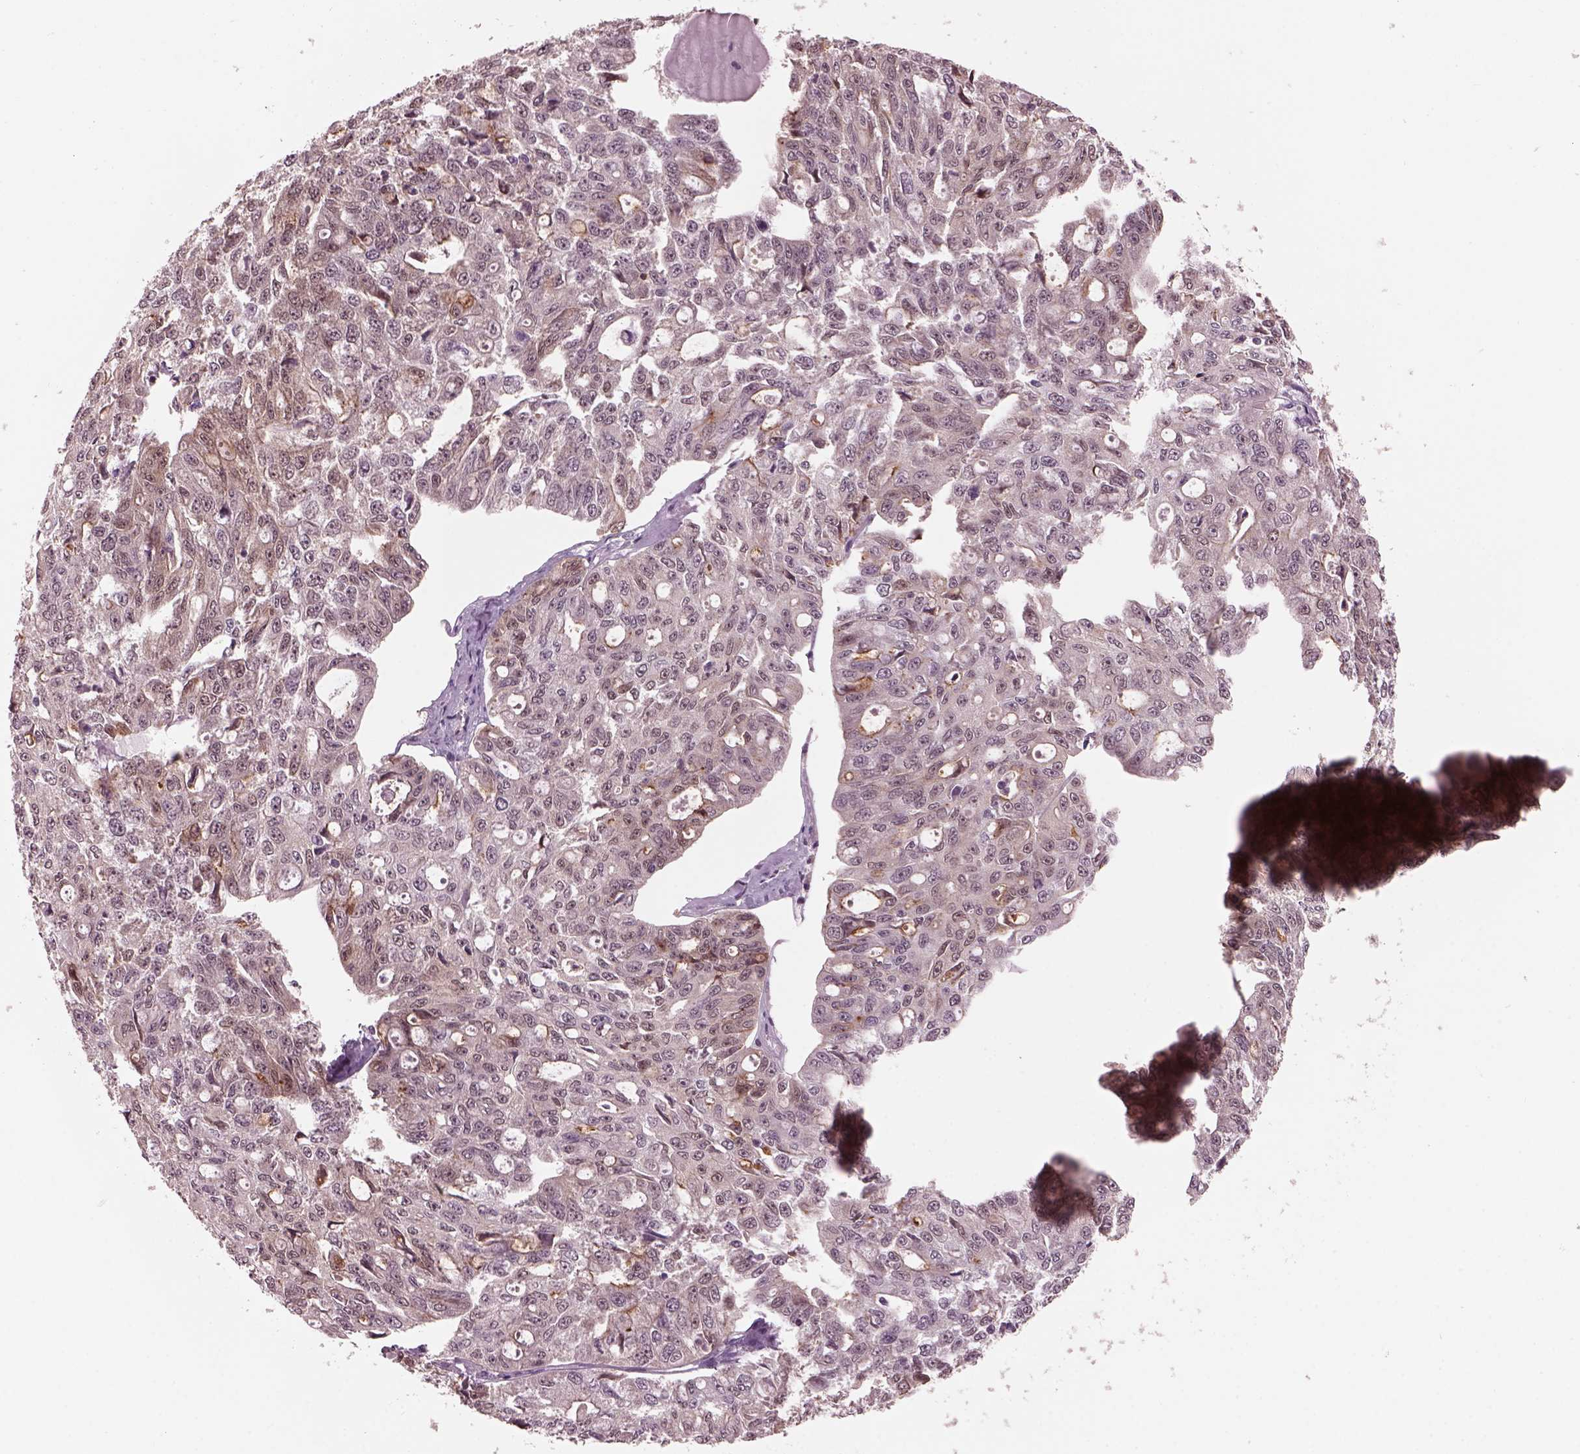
{"staining": {"intensity": "moderate", "quantity": "<25%", "location": "cytoplasmic/membranous"}, "tissue": "ovarian cancer", "cell_type": "Tumor cells", "image_type": "cancer", "snomed": [{"axis": "morphology", "description": "Carcinoma, endometroid"}, {"axis": "topography", "description": "Ovary"}], "caption": "Immunohistochemical staining of human ovarian cancer displays moderate cytoplasmic/membranous protein staining in approximately <25% of tumor cells.", "gene": "SRI", "patient": {"sex": "female", "age": 65}}